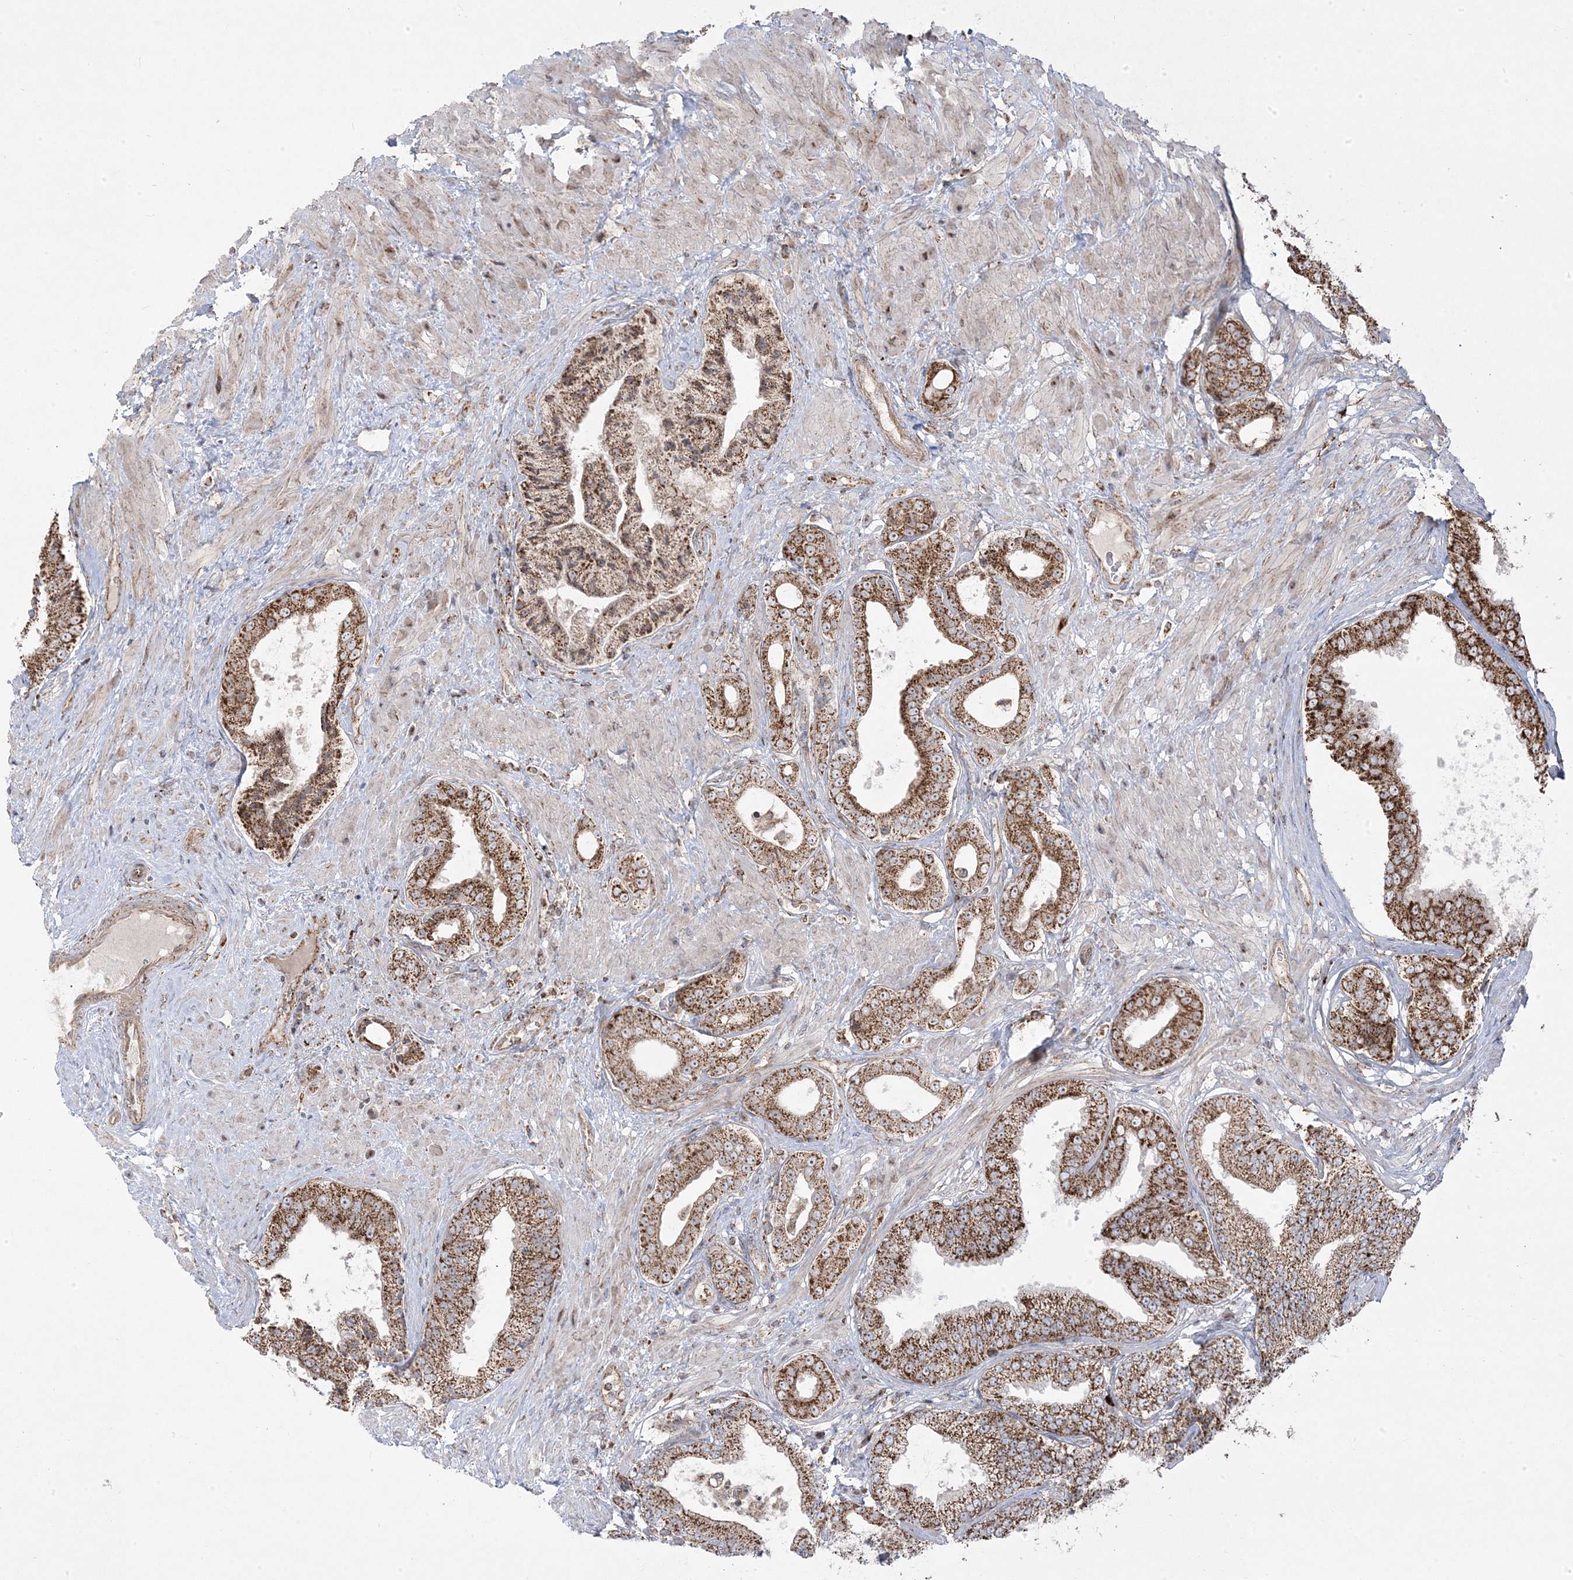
{"staining": {"intensity": "moderate", "quantity": ">75%", "location": "cytoplasmic/membranous"}, "tissue": "prostate cancer", "cell_type": "Tumor cells", "image_type": "cancer", "snomed": [{"axis": "morphology", "description": "Adenocarcinoma, Low grade"}, {"axis": "topography", "description": "Prostate"}], "caption": "High-magnification brightfield microscopy of prostate cancer stained with DAB (3,3'-diaminobenzidine) (brown) and counterstained with hematoxylin (blue). tumor cells exhibit moderate cytoplasmic/membranous expression is seen in about>75% of cells. (DAB (3,3'-diaminobenzidine) IHC with brightfield microscopy, high magnification).", "gene": "CLUAP1", "patient": {"sex": "male", "age": 63}}